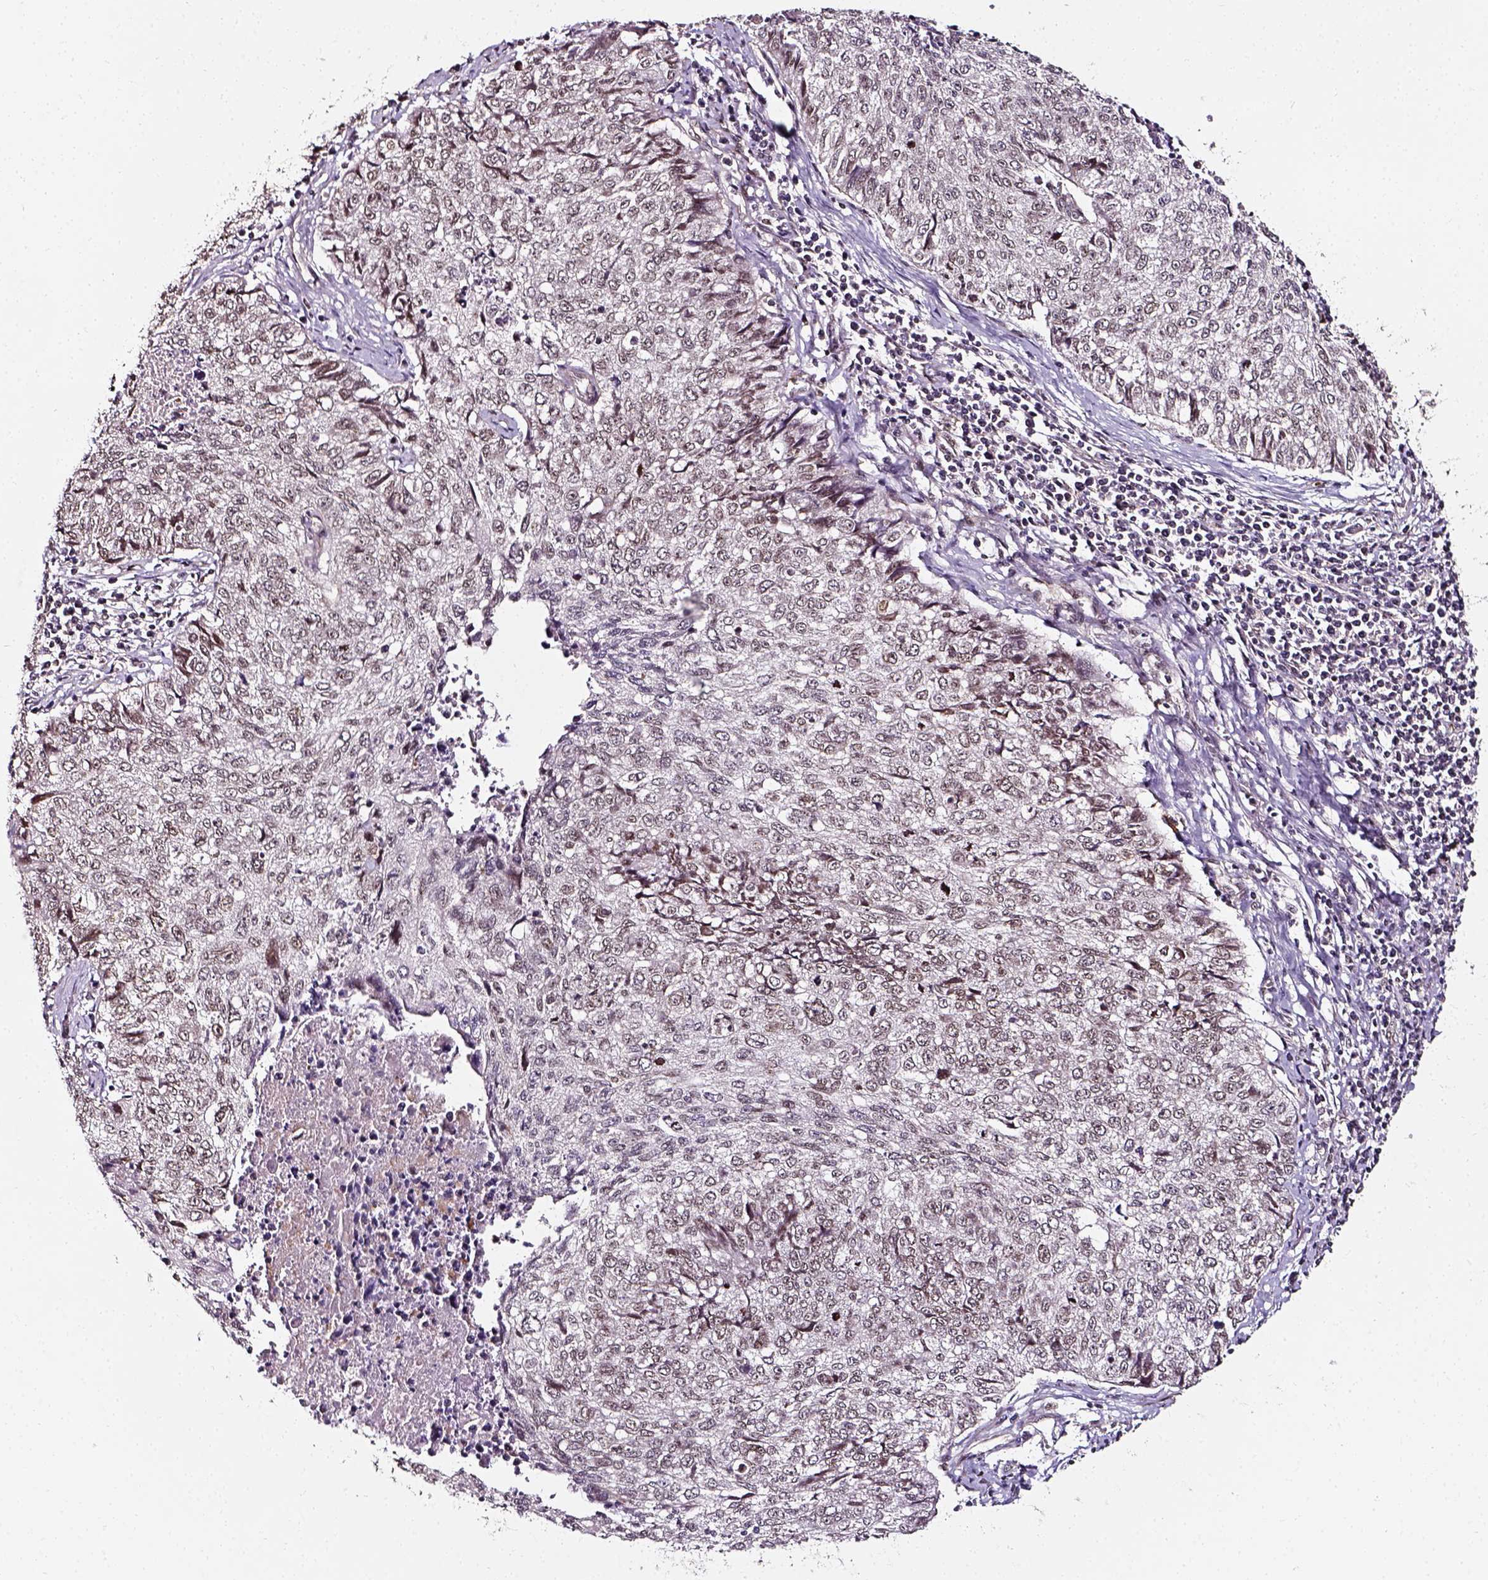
{"staining": {"intensity": "weak", "quantity": ">75%", "location": "nuclear"}, "tissue": "lung cancer", "cell_type": "Tumor cells", "image_type": "cancer", "snomed": [{"axis": "morphology", "description": "Normal morphology"}, {"axis": "morphology", "description": "Aneuploidy"}, {"axis": "morphology", "description": "Squamous cell carcinoma, NOS"}, {"axis": "topography", "description": "Lymph node"}, {"axis": "topography", "description": "Lung"}], "caption": "Brown immunohistochemical staining in human lung cancer displays weak nuclear expression in about >75% of tumor cells.", "gene": "NACC1", "patient": {"sex": "female", "age": 76}}